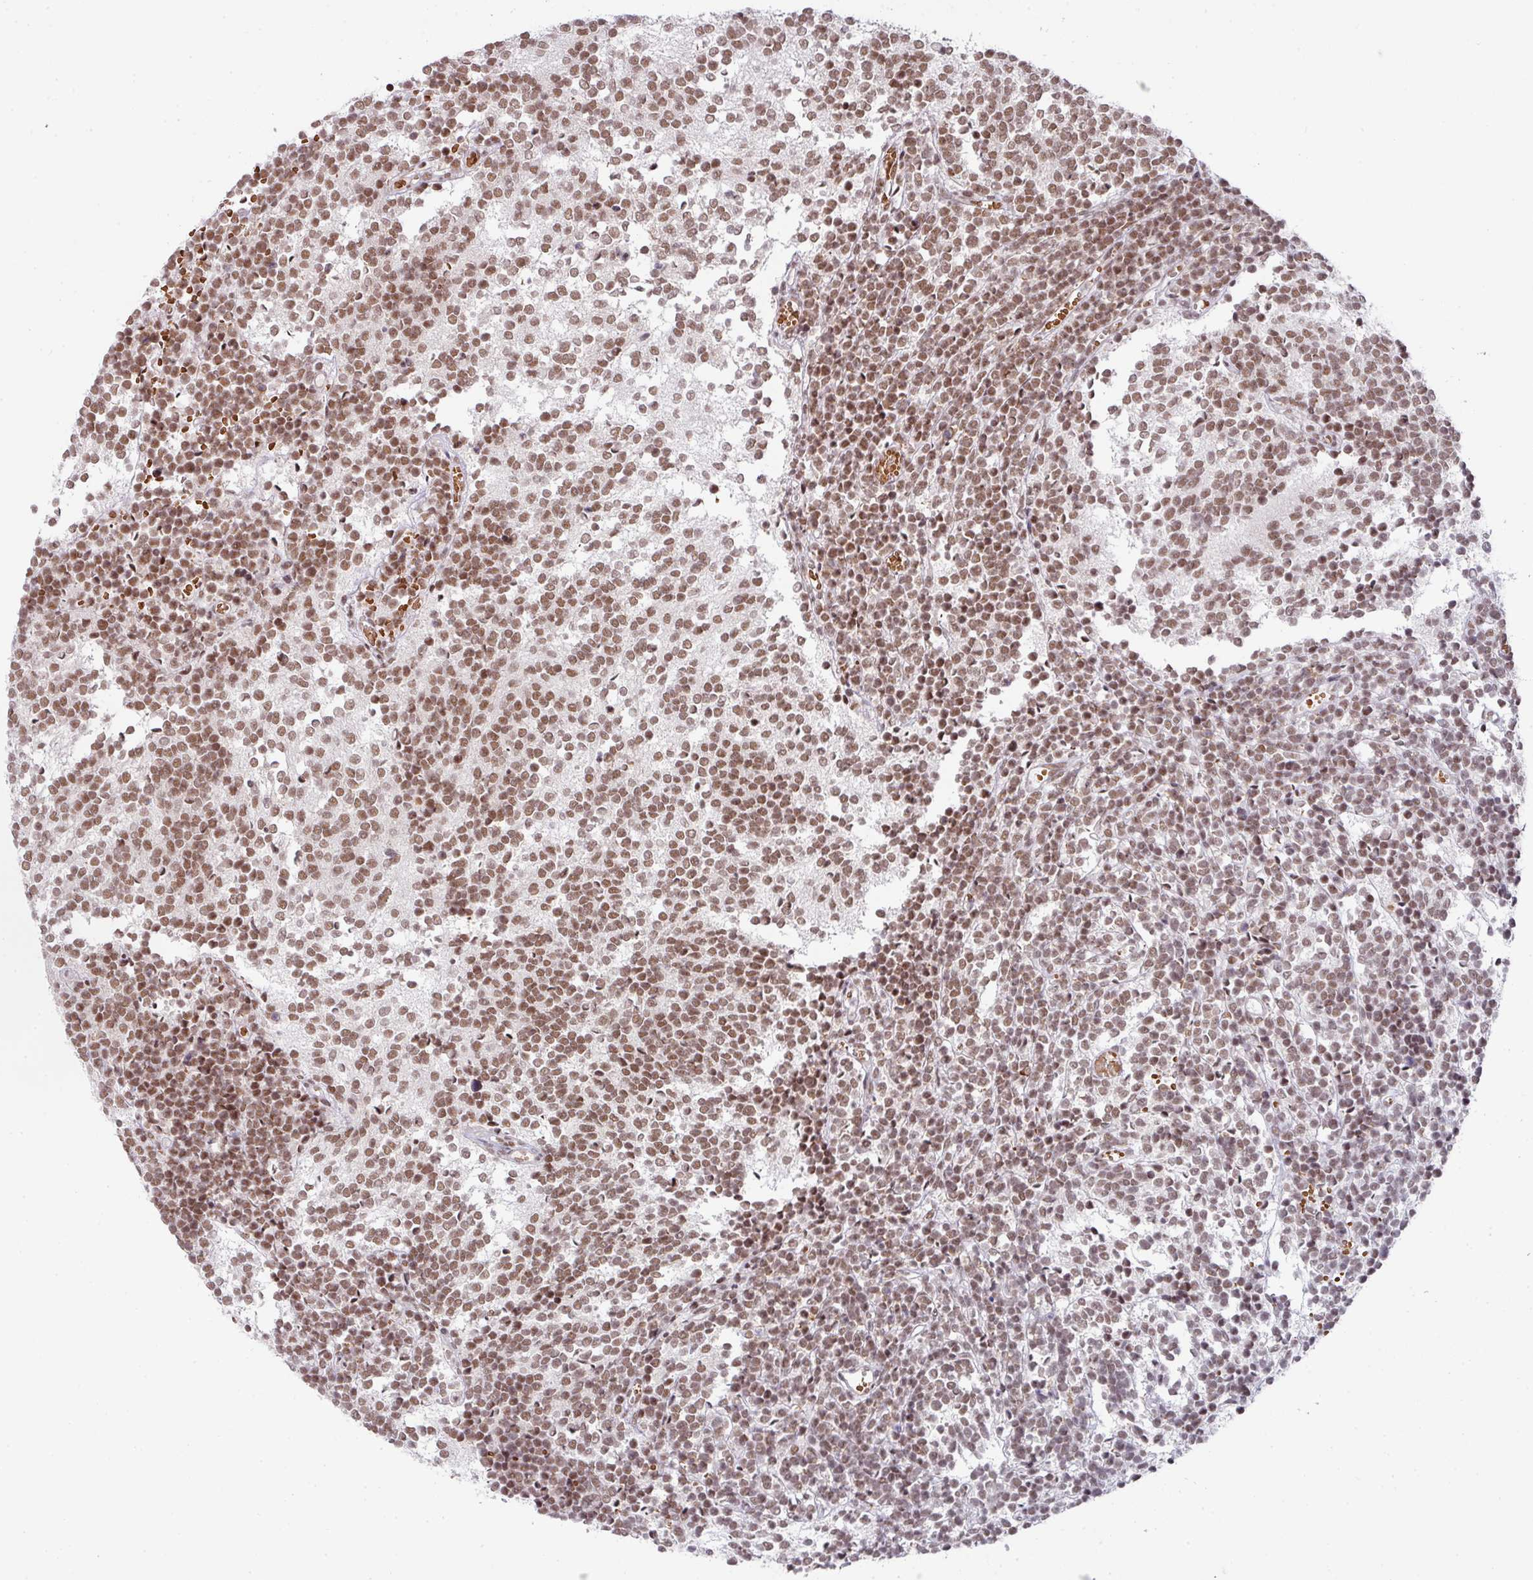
{"staining": {"intensity": "moderate", "quantity": ">75%", "location": "nuclear"}, "tissue": "glioma", "cell_type": "Tumor cells", "image_type": "cancer", "snomed": [{"axis": "morphology", "description": "Glioma, malignant, Low grade"}, {"axis": "topography", "description": "Brain"}], "caption": "Immunohistochemical staining of malignant low-grade glioma demonstrates medium levels of moderate nuclear protein expression in approximately >75% of tumor cells.", "gene": "NCOA5", "patient": {"sex": "female", "age": 1}}